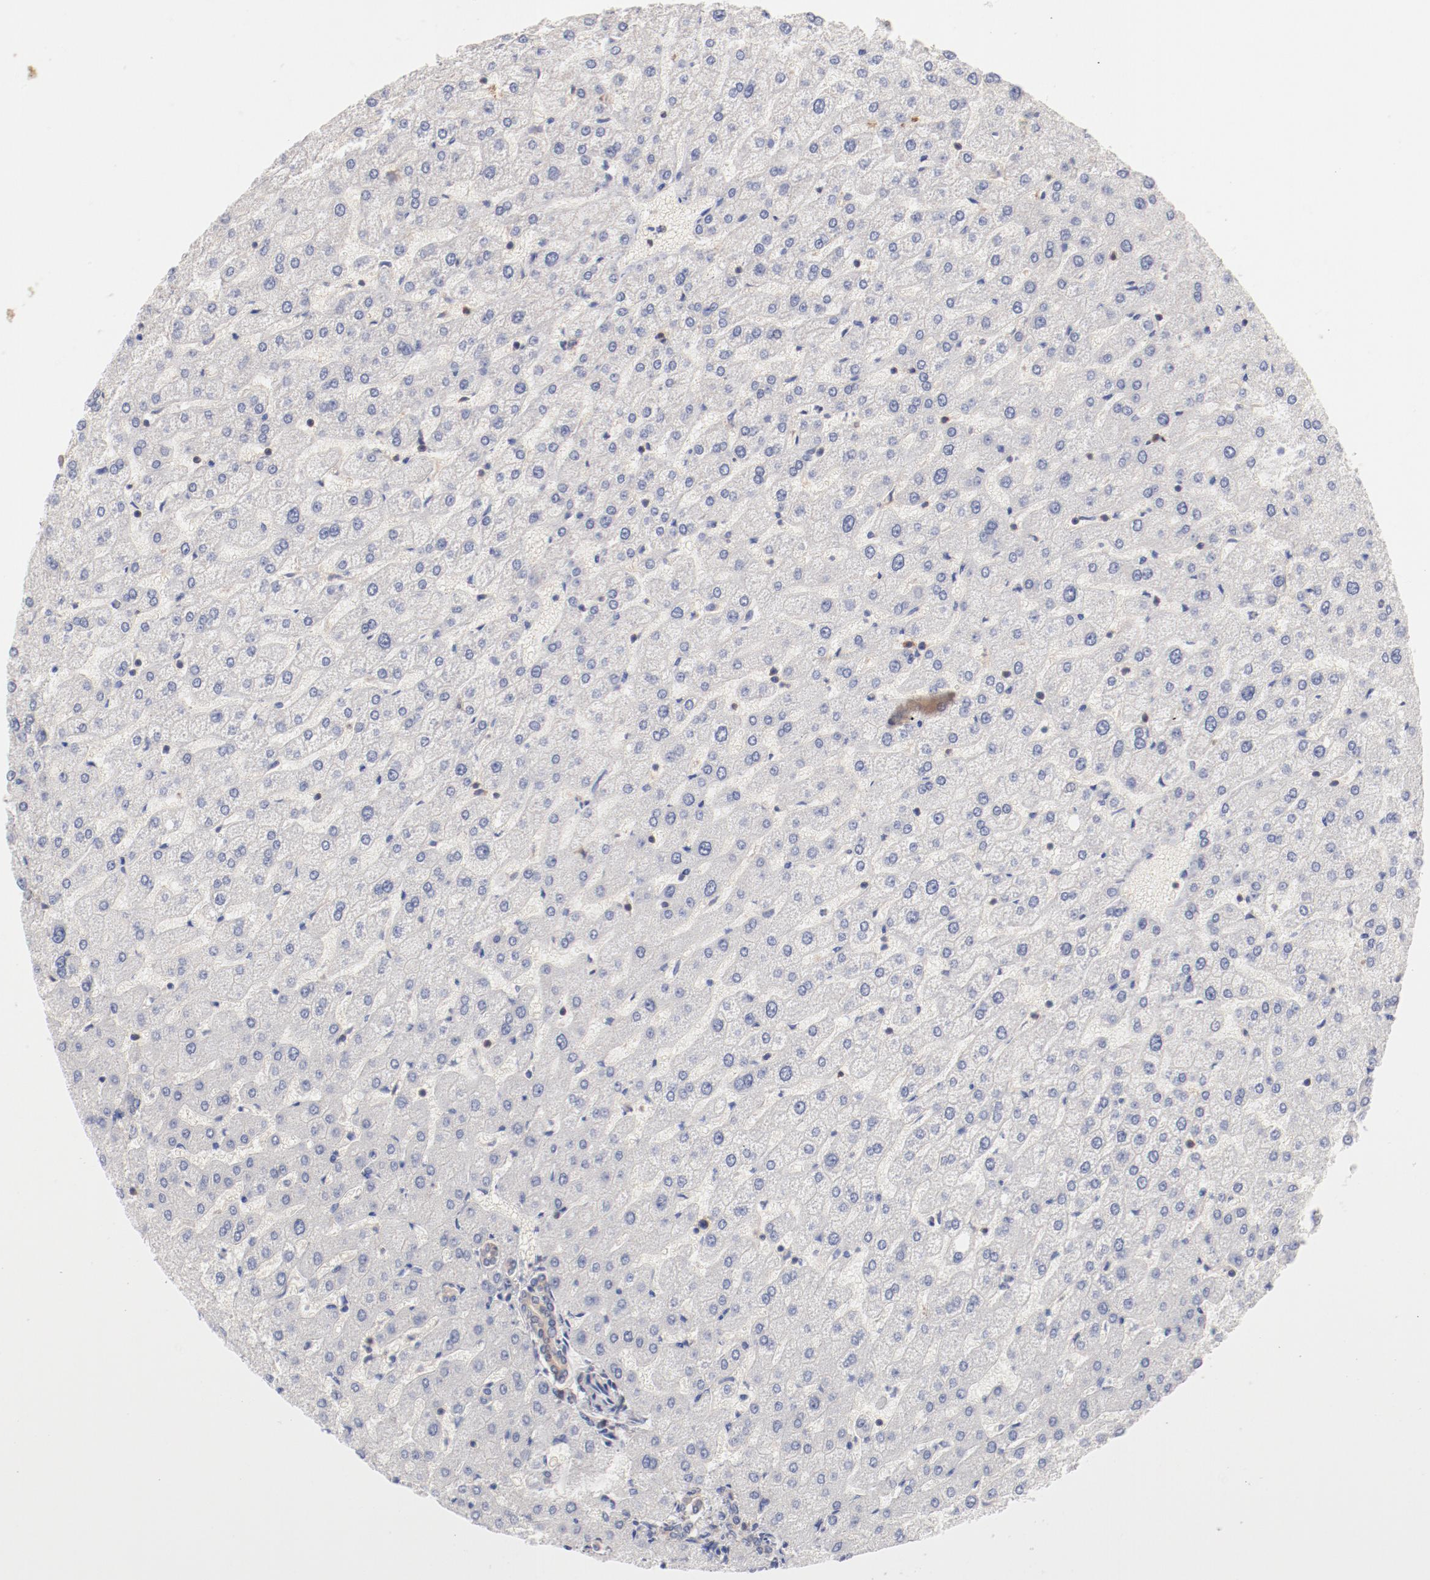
{"staining": {"intensity": "weak", "quantity": ">75%", "location": "cytoplasmic/membranous"}, "tissue": "liver", "cell_type": "Cholangiocytes", "image_type": "normal", "snomed": [{"axis": "morphology", "description": "Normal tissue, NOS"}, {"axis": "morphology", "description": "Fibrosis, NOS"}, {"axis": "topography", "description": "Liver"}], "caption": "Benign liver shows weak cytoplasmic/membranous expression in approximately >75% of cholangiocytes Immunohistochemistry stains the protein of interest in brown and the nuclei are stained blue..", "gene": "SETD3", "patient": {"sex": "female", "age": 29}}